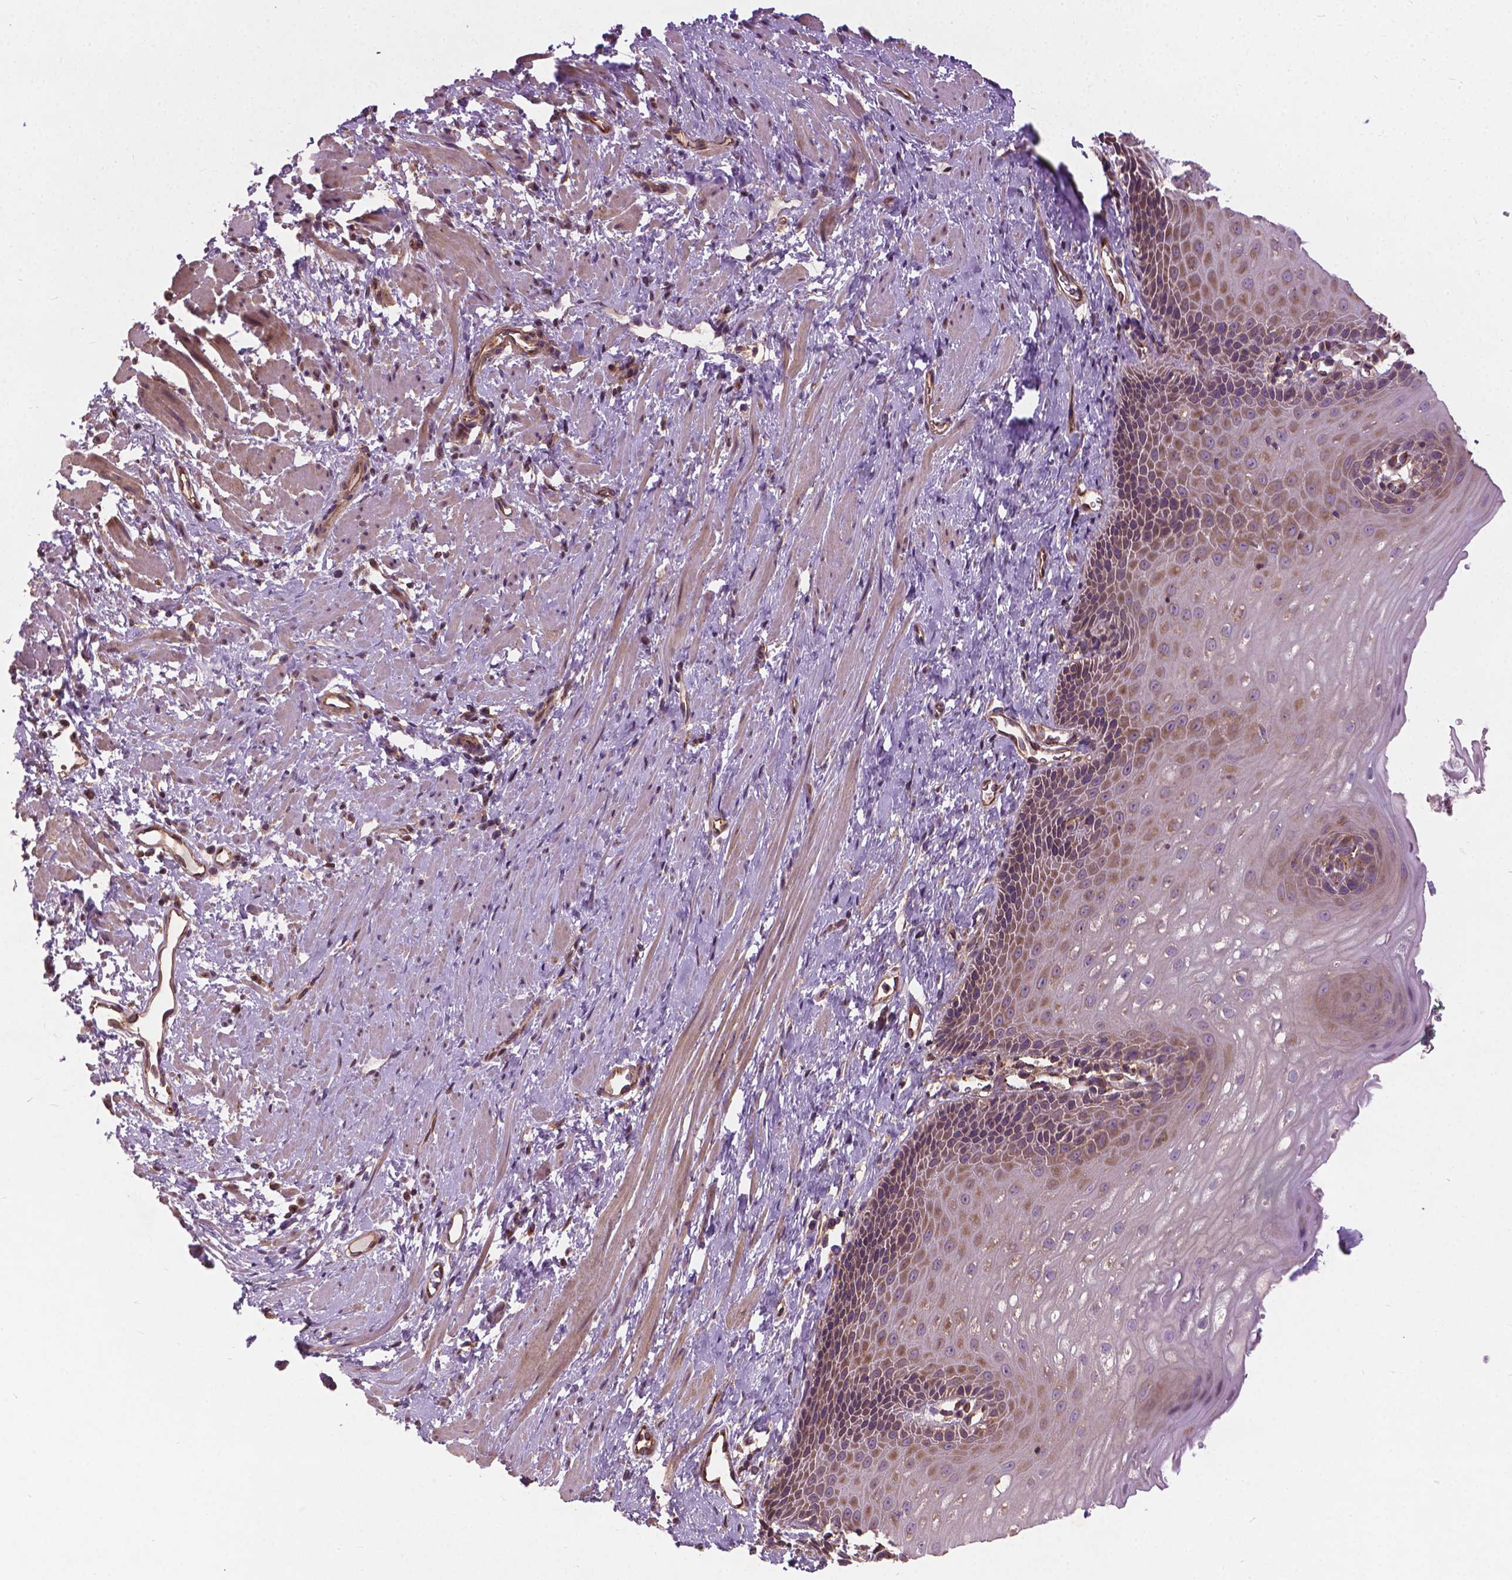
{"staining": {"intensity": "moderate", "quantity": "25%-75%", "location": "cytoplasmic/membranous"}, "tissue": "esophagus", "cell_type": "Squamous epithelial cells", "image_type": "normal", "snomed": [{"axis": "morphology", "description": "Normal tissue, NOS"}, {"axis": "topography", "description": "Esophagus"}], "caption": "Protein positivity by immunohistochemistry (IHC) displays moderate cytoplasmic/membranous expression in about 25%-75% of squamous epithelial cells in unremarkable esophagus.", "gene": "MZT1", "patient": {"sex": "male", "age": 64}}